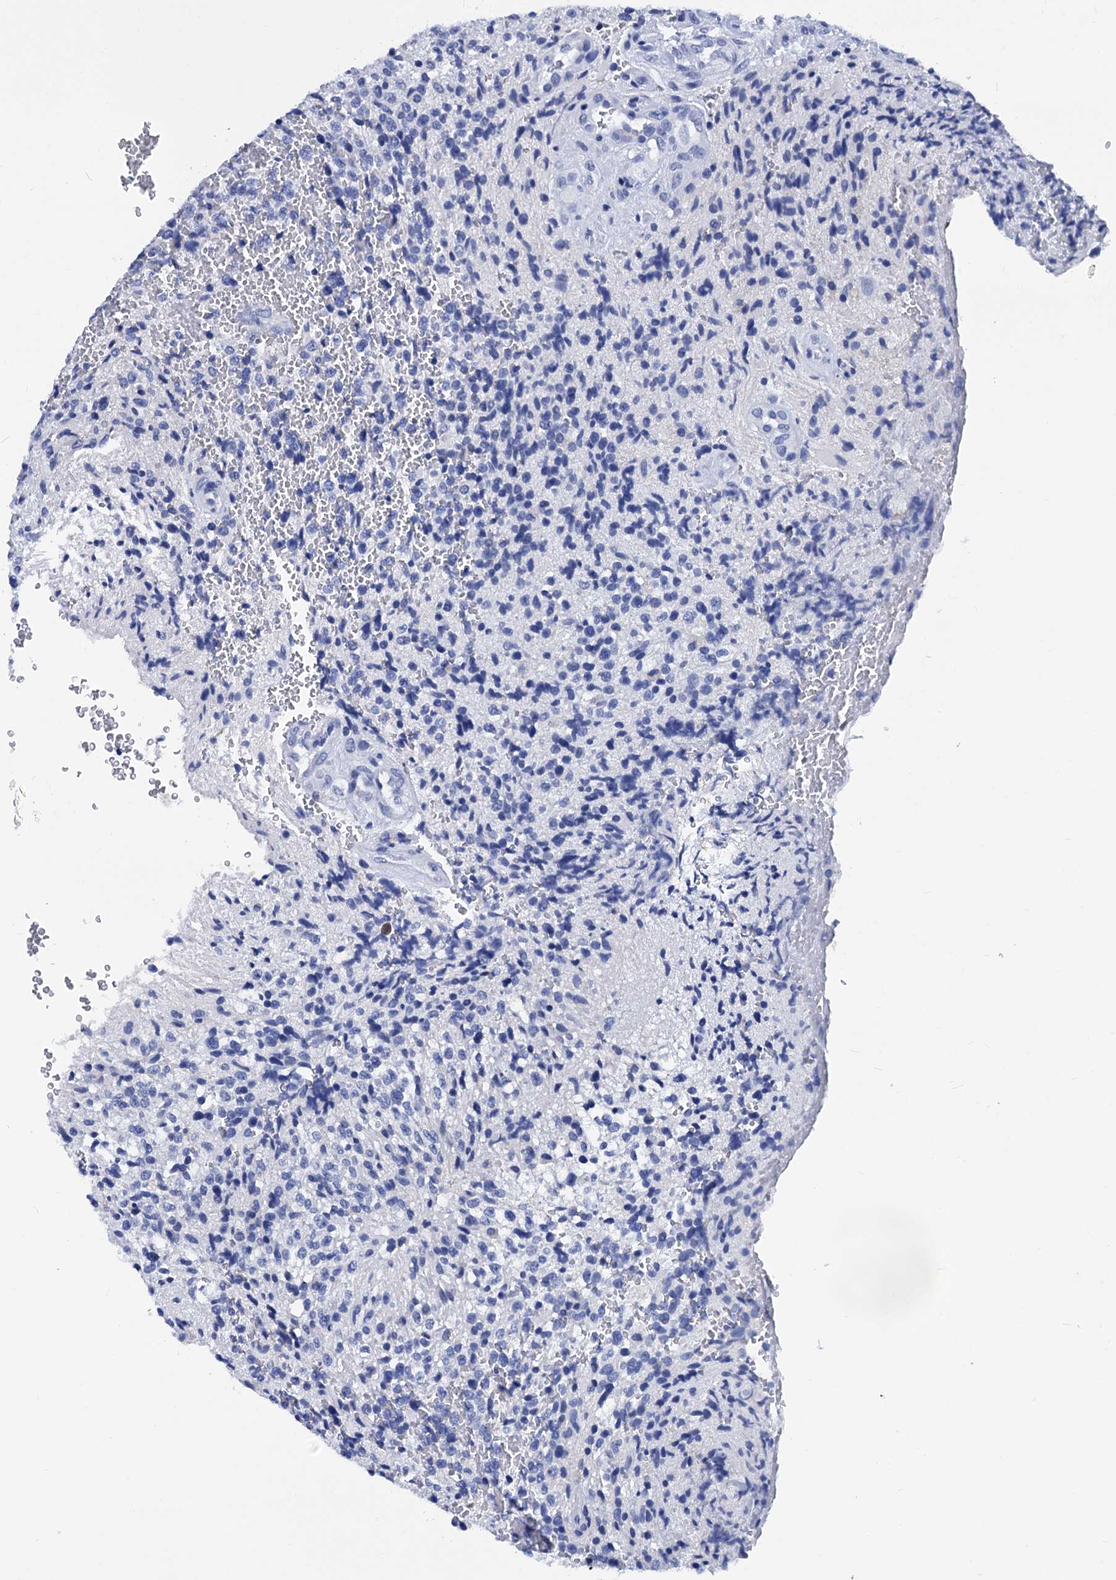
{"staining": {"intensity": "negative", "quantity": "none", "location": "none"}, "tissue": "glioma", "cell_type": "Tumor cells", "image_type": "cancer", "snomed": [{"axis": "morphology", "description": "Glioma, malignant, High grade"}, {"axis": "topography", "description": "Brain"}], "caption": "Immunohistochemical staining of malignant high-grade glioma exhibits no significant positivity in tumor cells.", "gene": "MYBPC3", "patient": {"sex": "male", "age": 56}}